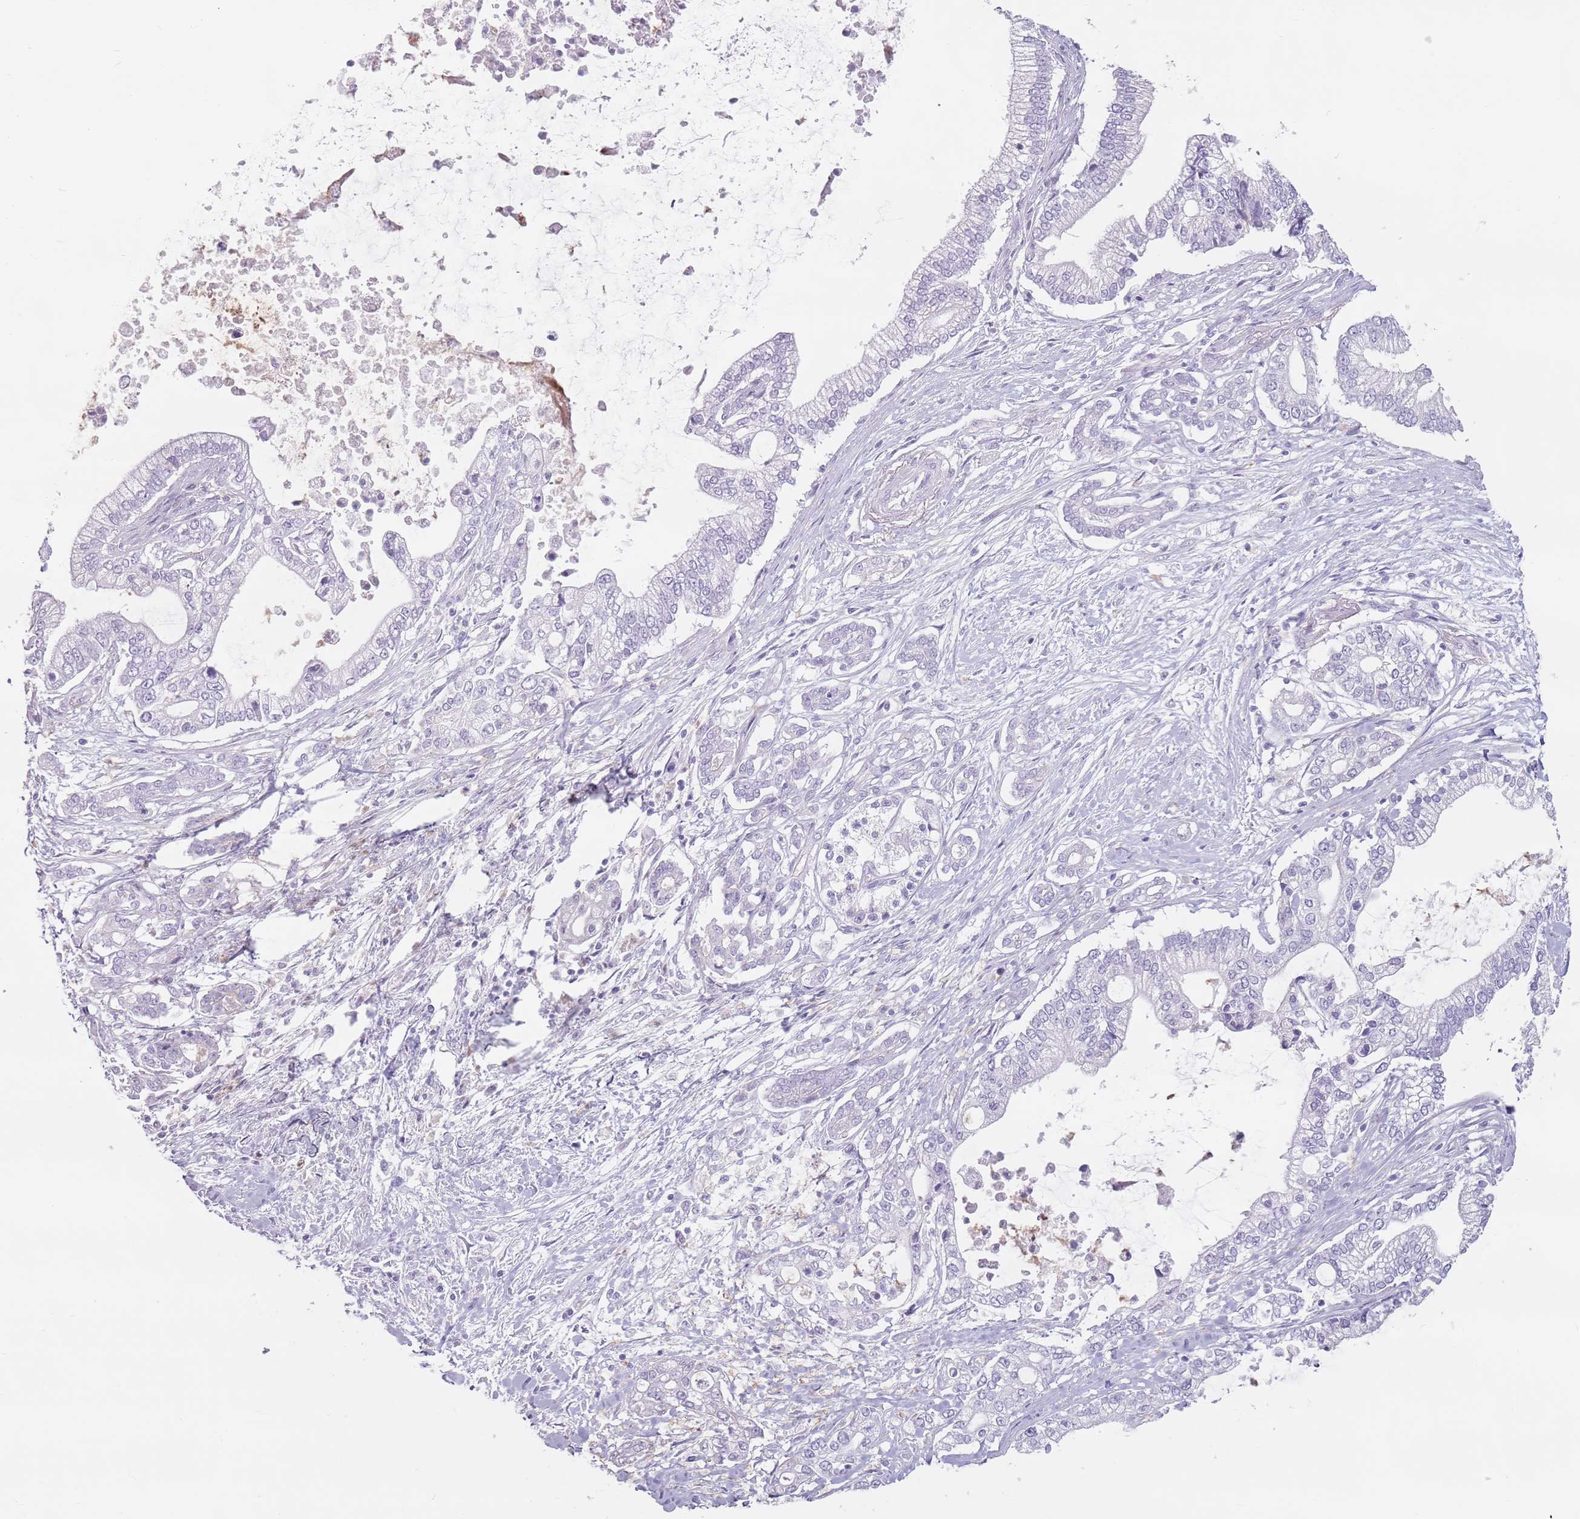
{"staining": {"intensity": "negative", "quantity": "none", "location": "none"}, "tissue": "pancreatic cancer", "cell_type": "Tumor cells", "image_type": "cancer", "snomed": [{"axis": "morphology", "description": "Adenocarcinoma, NOS"}, {"axis": "topography", "description": "Pancreas"}], "caption": "IHC of adenocarcinoma (pancreatic) reveals no positivity in tumor cells.", "gene": "ZNF584", "patient": {"sex": "male", "age": 69}}